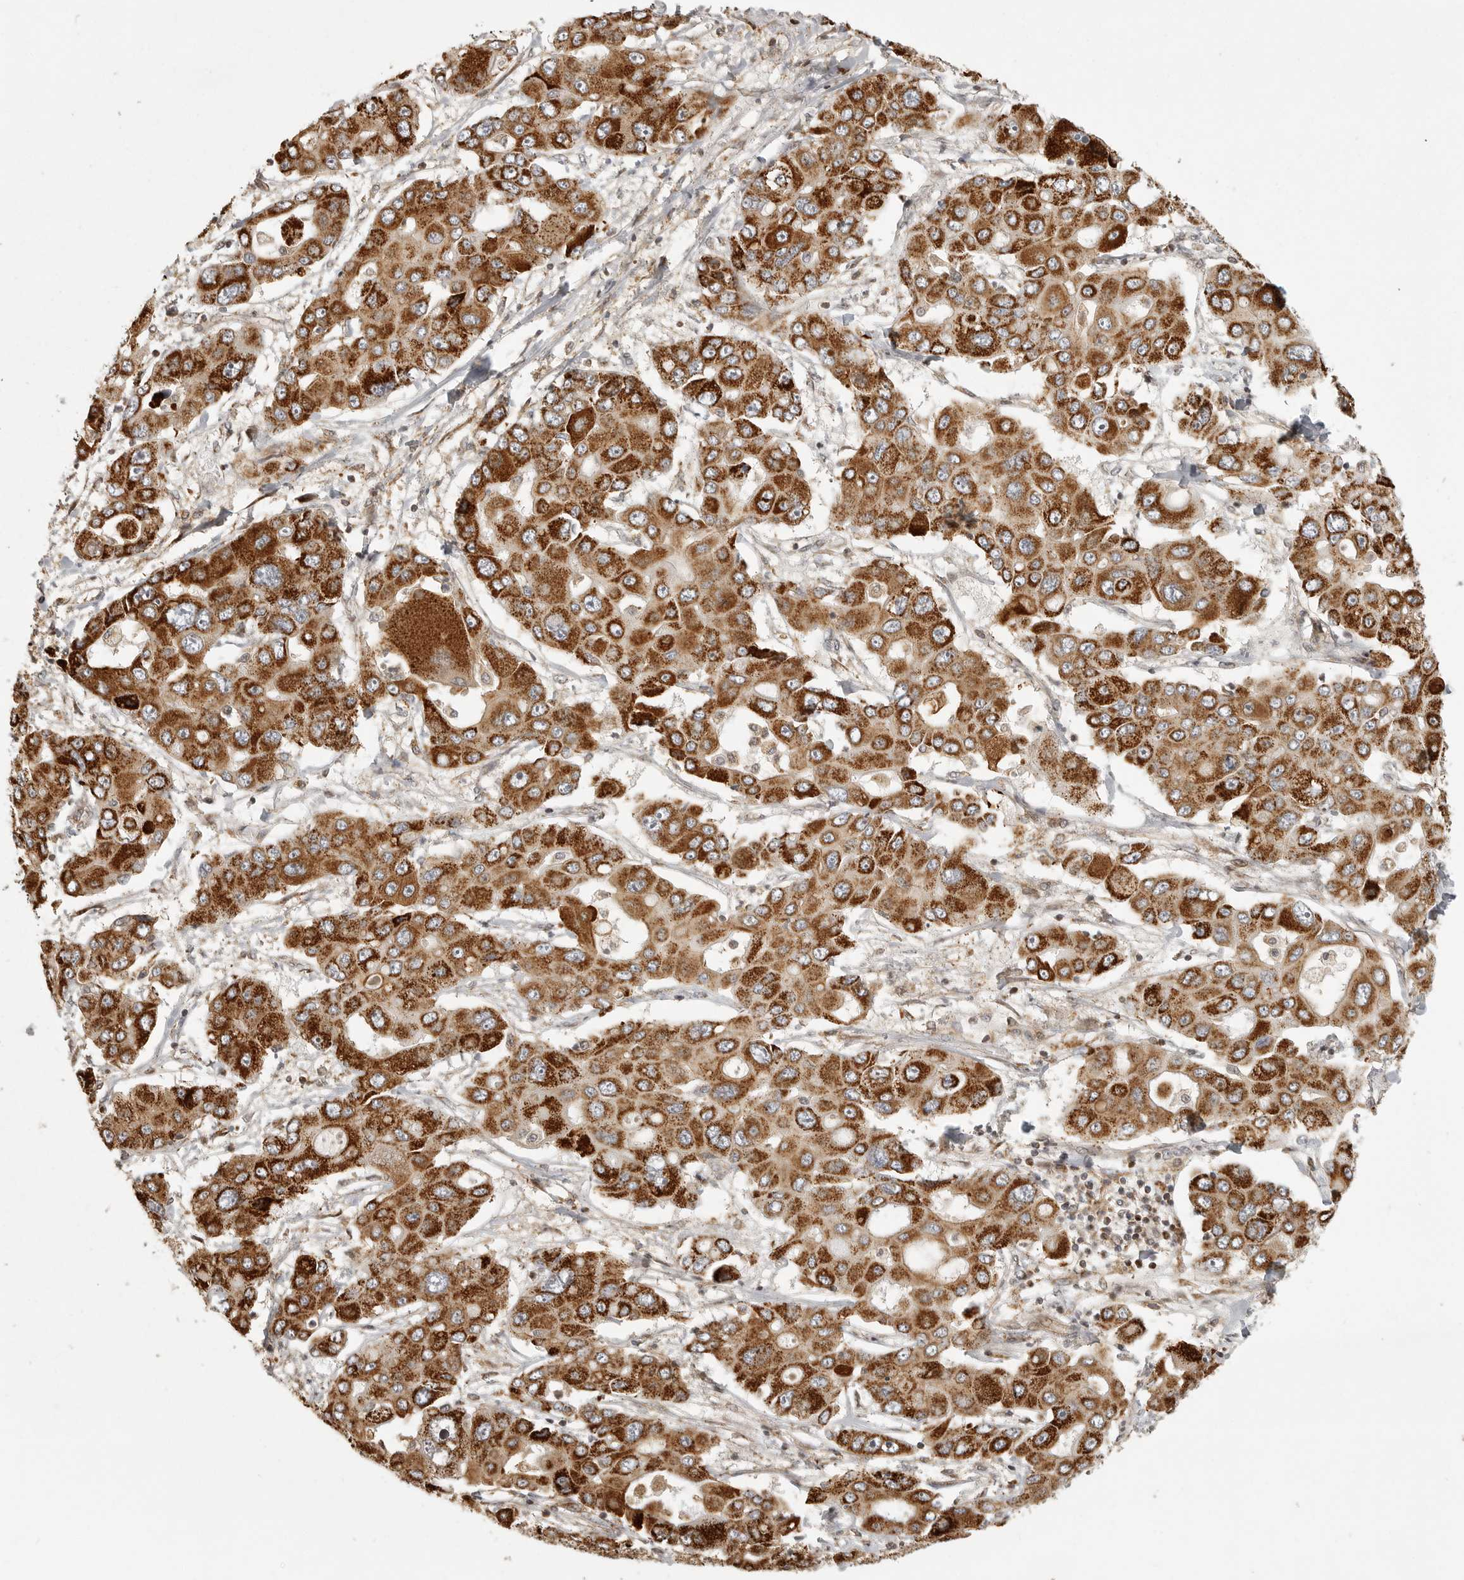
{"staining": {"intensity": "strong", "quantity": ">75%", "location": "cytoplasmic/membranous"}, "tissue": "liver cancer", "cell_type": "Tumor cells", "image_type": "cancer", "snomed": [{"axis": "morphology", "description": "Cholangiocarcinoma"}, {"axis": "topography", "description": "Liver"}], "caption": "About >75% of tumor cells in liver cancer (cholangiocarcinoma) demonstrate strong cytoplasmic/membranous protein positivity as visualized by brown immunohistochemical staining.", "gene": "NARS2", "patient": {"sex": "male", "age": 67}}